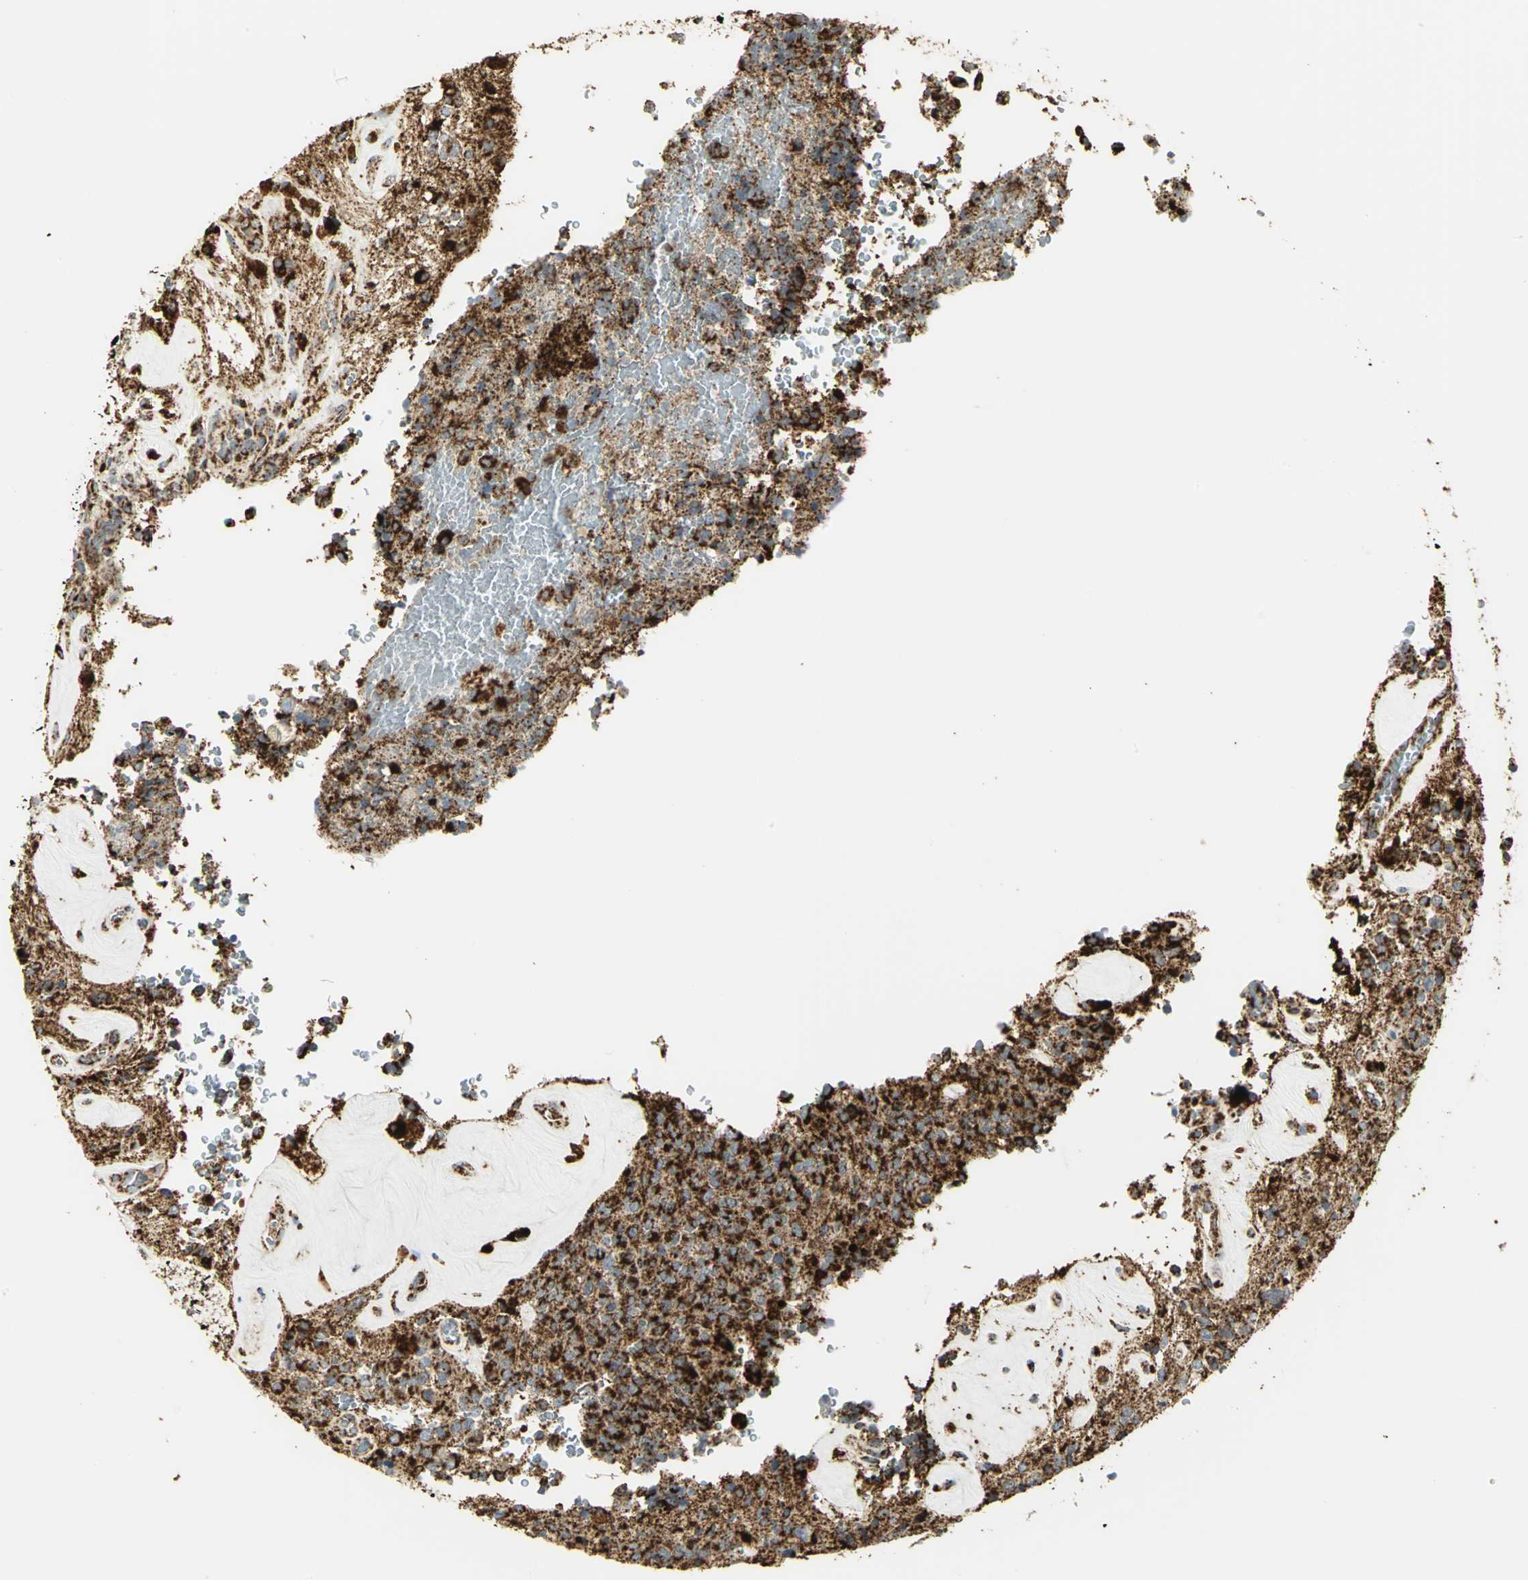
{"staining": {"intensity": "strong", "quantity": ">75%", "location": "cytoplasmic/membranous"}, "tissue": "glioma", "cell_type": "Tumor cells", "image_type": "cancer", "snomed": [{"axis": "morphology", "description": "Glioma, malignant, High grade"}, {"axis": "topography", "description": "pancreas cauda"}], "caption": "Glioma stained for a protein (brown) displays strong cytoplasmic/membranous positive positivity in approximately >75% of tumor cells.", "gene": "VDAC1", "patient": {"sex": "male", "age": 60}}